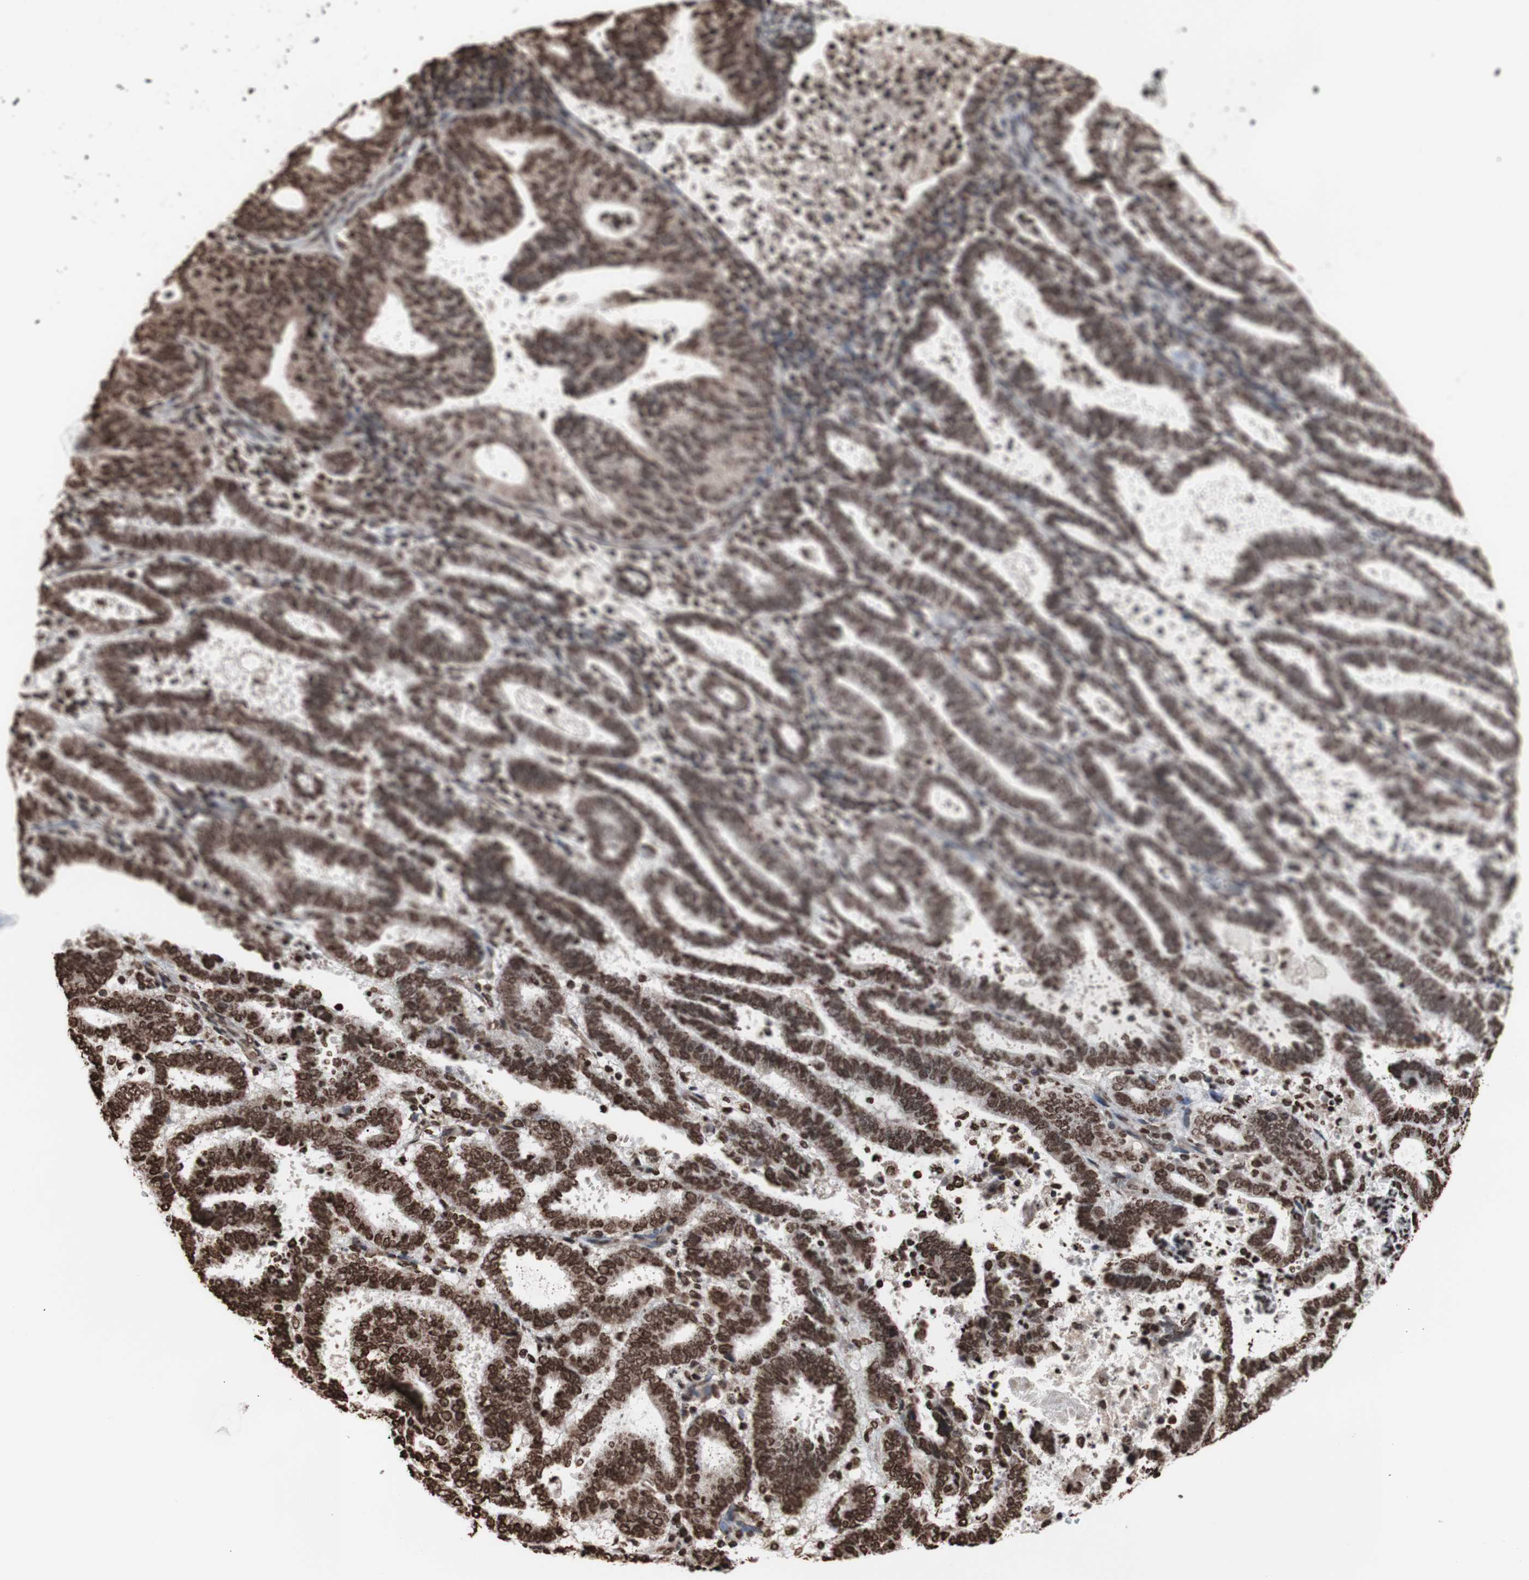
{"staining": {"intensity": "strong", "quantity": ">75%", "location": "cytoplasmic/membranous,nuclear"}, "tissue": "endometrial cancer", "cell_type": "Tumor cells", "image_type": "cancer", "snomed": [{"axis": "morphology", "description": "Adenocarcinoma, NOS"}, {"axis": "topography", "description": "Uterus"}], "caption": "Immunohistochemical staining of human adenocarcinoma (endometrial) shows high levels of strong cytoplasmic/membranous and nuclear staining in approximately >75% of tumor cells. (DAB IHC with brightfield microscopy, high magnification).", "gene": "SNAI2", "patient": {"sex": "female", "age": 83}}